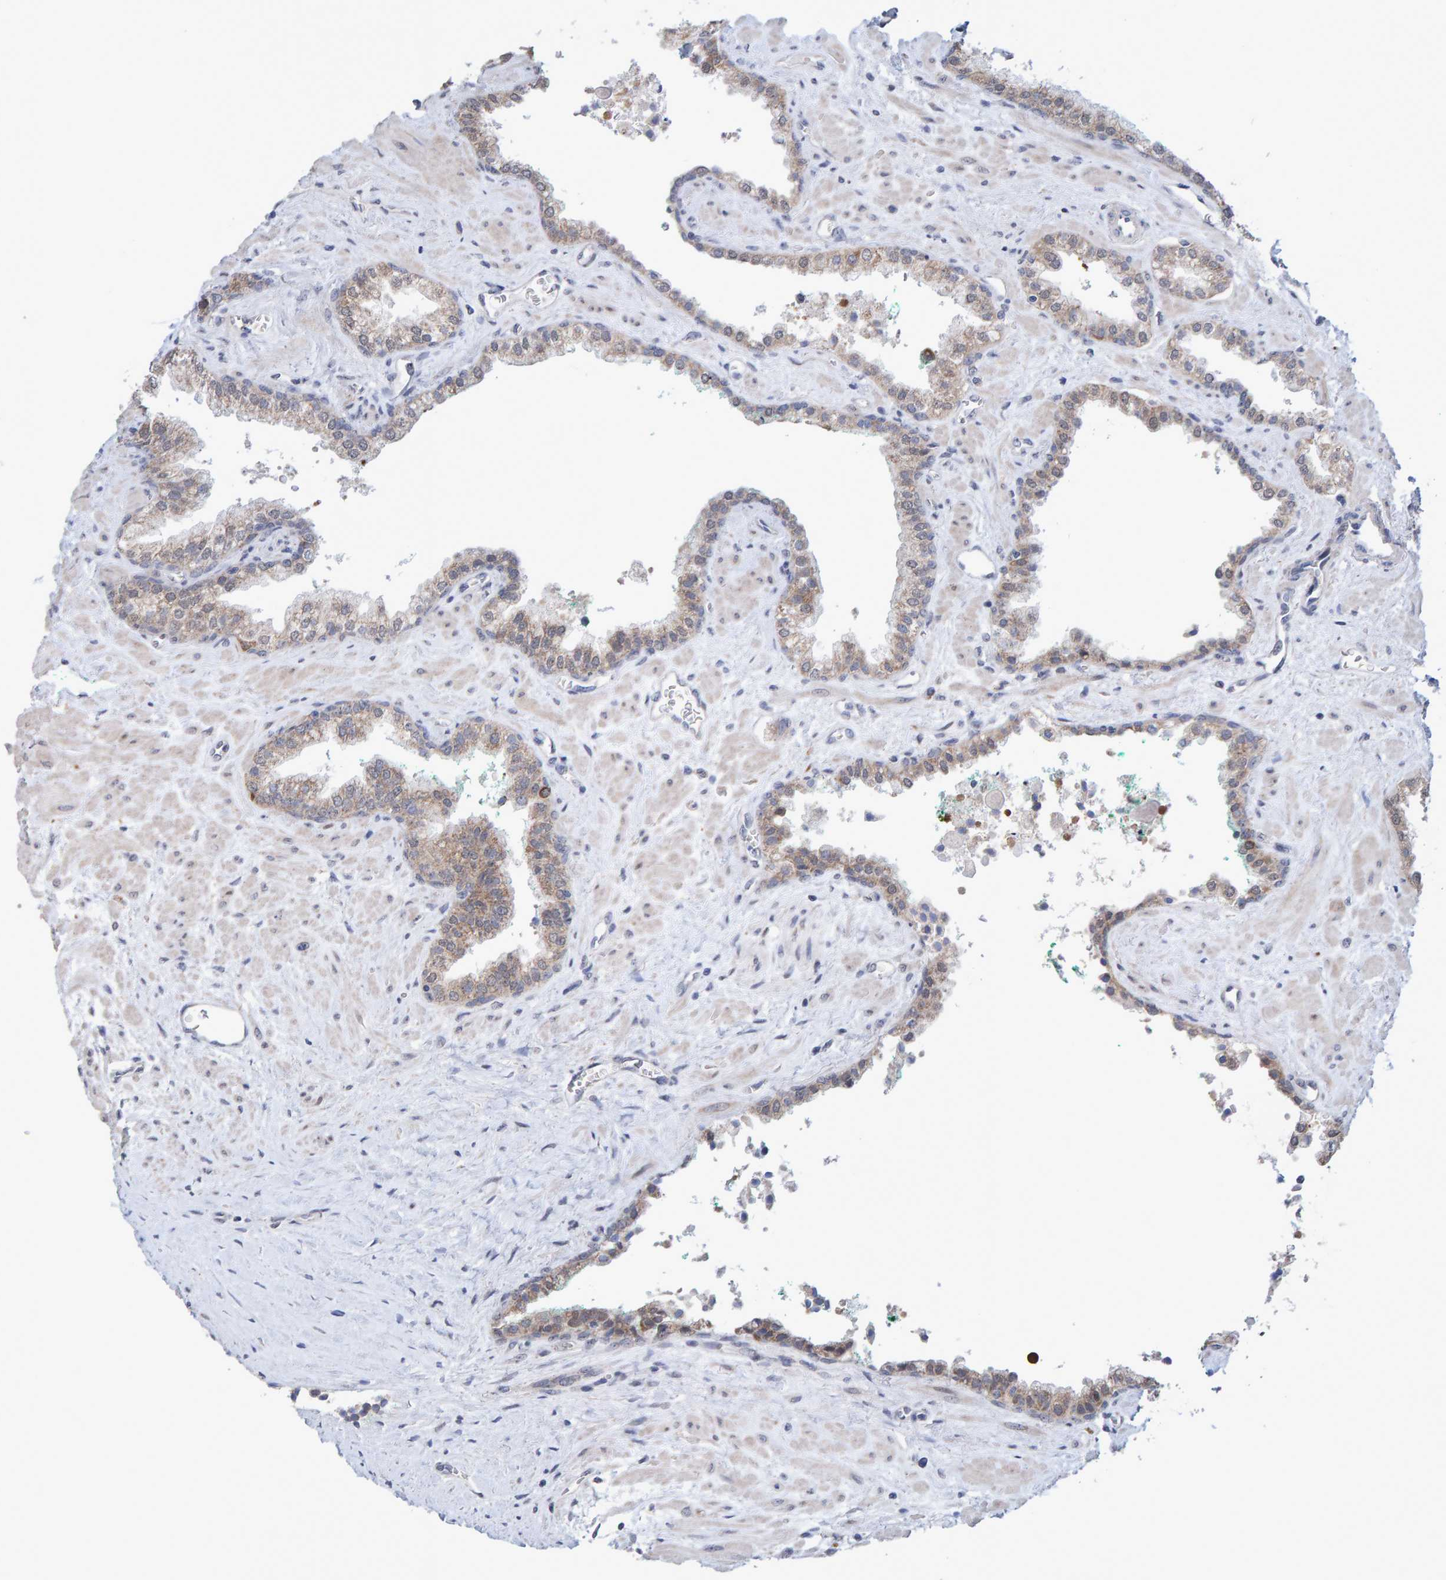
{"staining": {"intensity": "weak", "quantity": ">75%", "location": "cytoplasmic/membranous"}, "tissue": "prostate cancer", "cell_type": "Tumor cells", "image_type": "cancer", "snomed": [{"axis": "morphology", "description": "Adenocarcinoma, Low grade"}, {"axis": "topography", "description": "Prostate"}], "caption": "This is a histology image of immunohistochemistry staining of prostate cancer (adenocarcinoma (low-grade)), which shows weak staining in the cytoplasmic/membranous of tumor cells.", "gene": "USP43", "patient": {"sex": "male", "age": 71}}